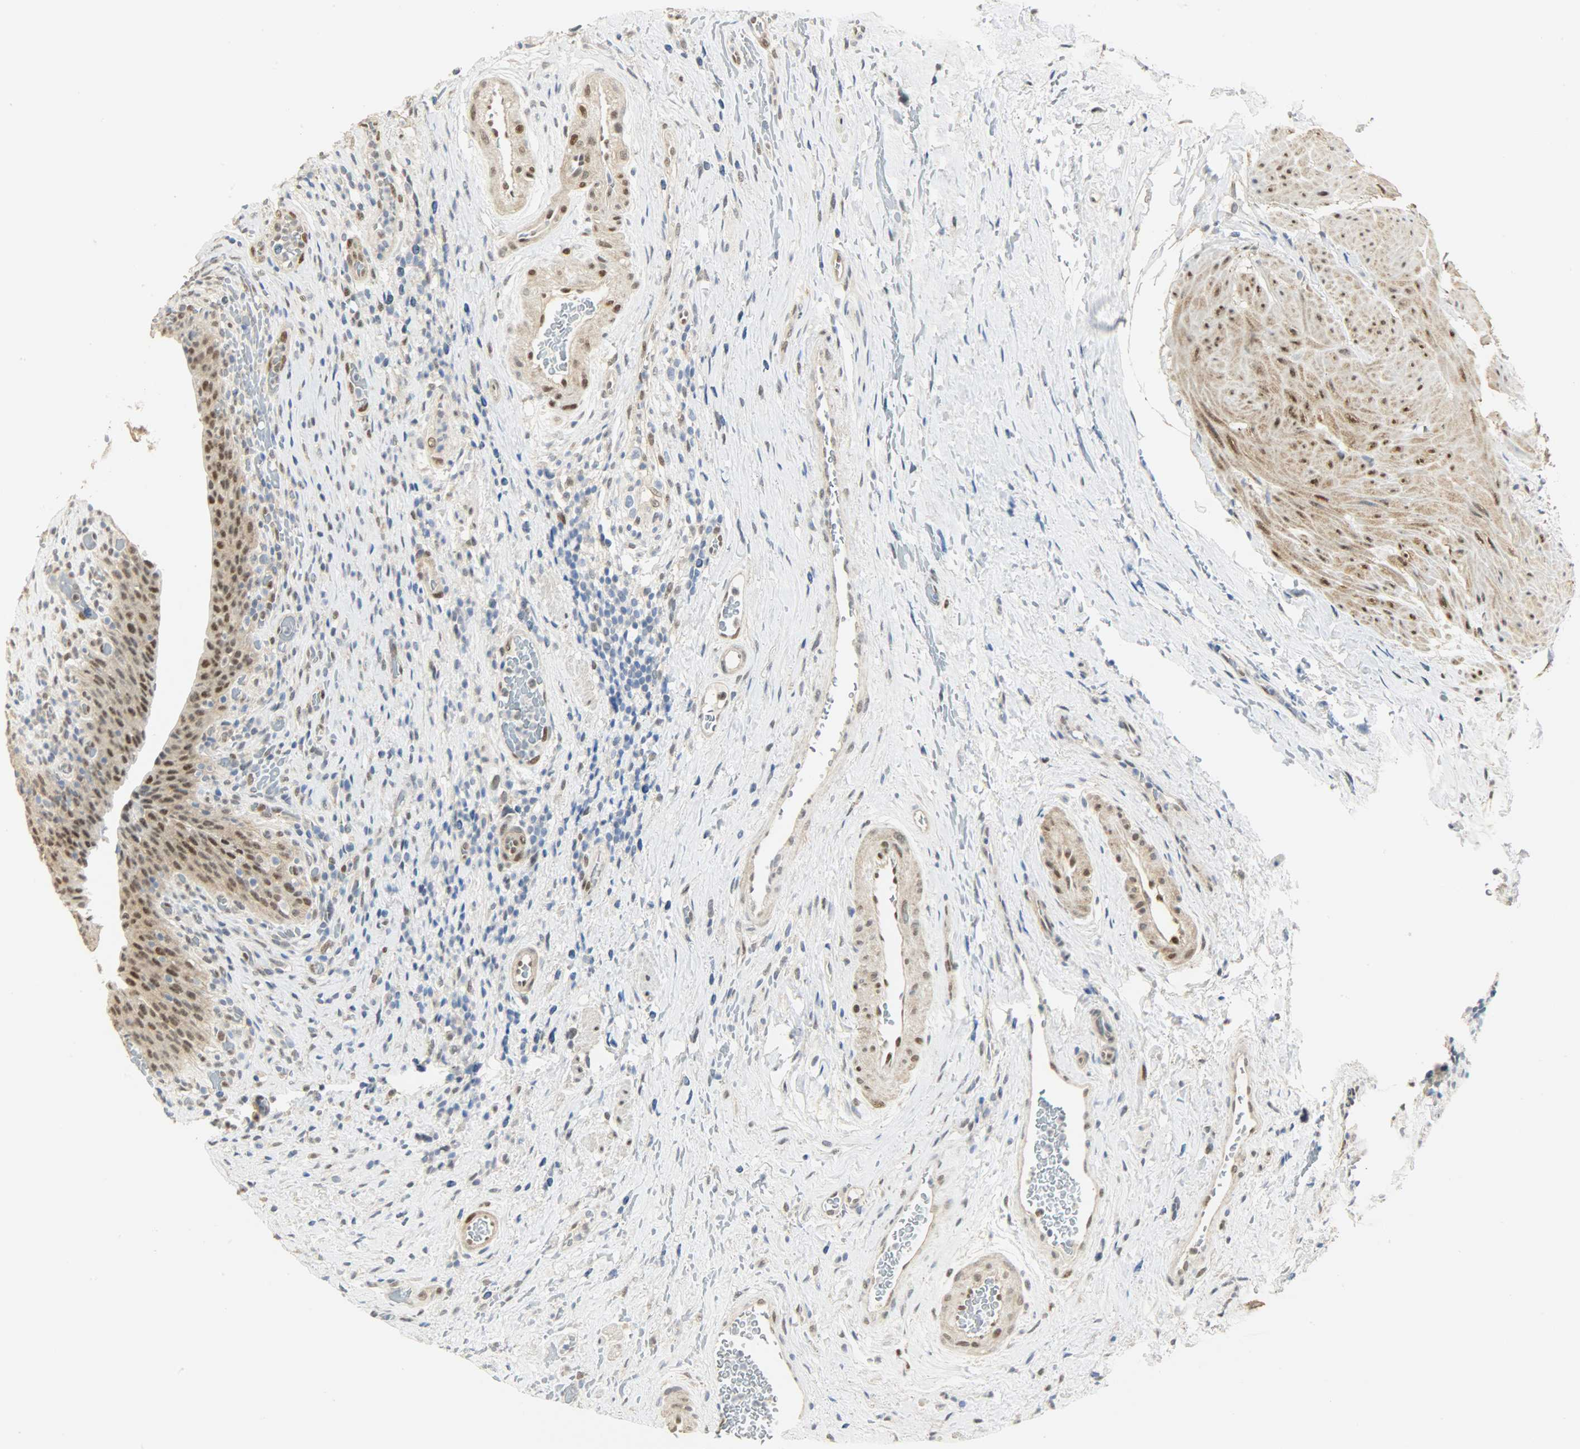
{"staining": {"intensity": "moderate", "quantity": "25%-75%", "location": "nuclear"}, "tissue": "urinary bladder", "cell_type": "Urothelial cells", "image_type": "normal", "snomed": [{"axis": "morphology", "description": "Normal tissue, NOS"}, {"axis": "morphology", "description": "Urothelial carcinoma, High grade"}, {"axis": "topography", "description": "Urinary bladder"}], "caption": "IHC histopathology image of unremarkable human urinary bladder stained for a protein (brown), which shows medium levels of moderate nuclear staining in approximately 25%-75% of urothelial cells.", "gene": "NPEPL1", "patient": {"sex": "male", "age": 51}}